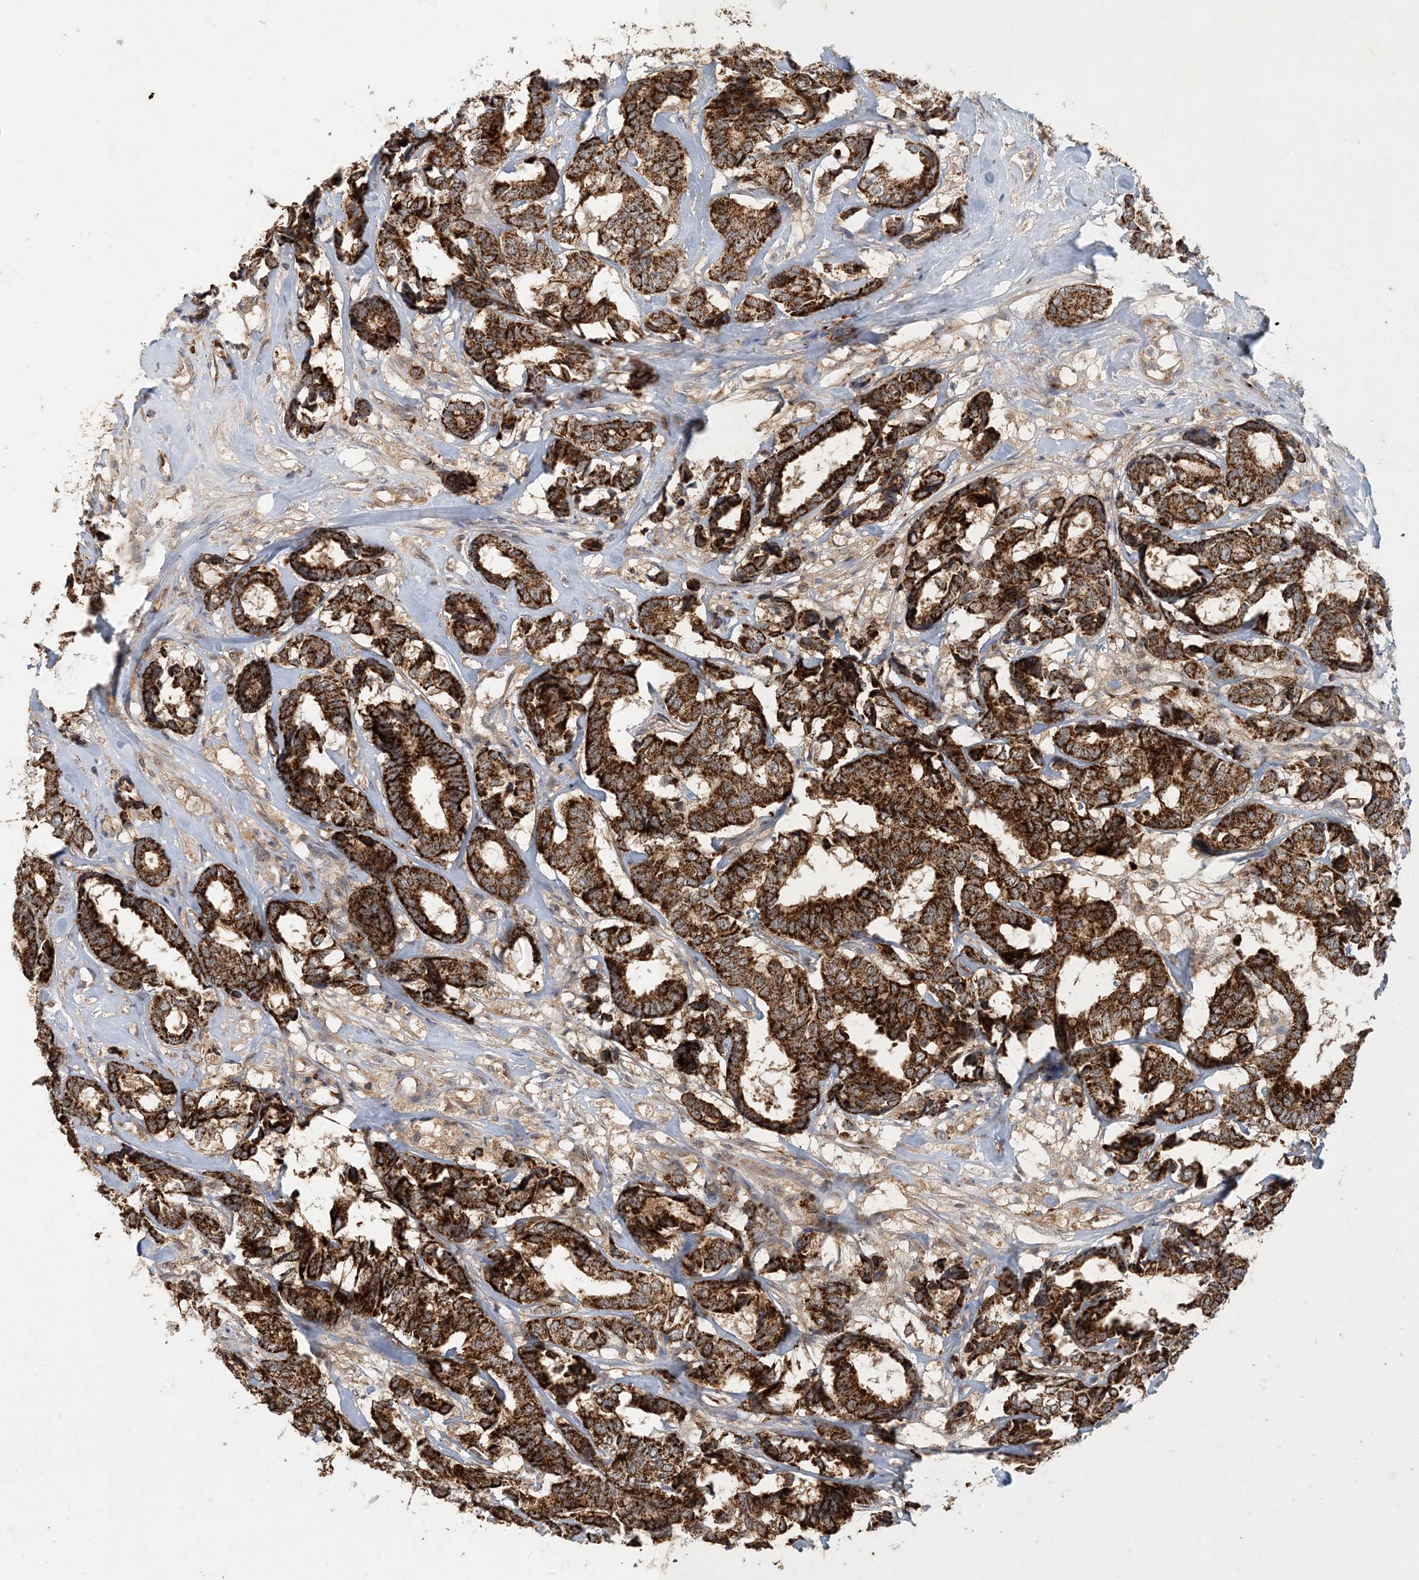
{"staining": {"intensity": "strong", "quantity": ">75%", "location": "cytoplasmic/membranous"}, "tissue": "breast cancer", "cell_type": "Tumor cells", "image_type": "cancer", "snomed": [{"axis": "morphology", "description": "Duct carcinoma"}, {"axis": "topography", "description": "Breast"}], "caption": "Tumor cells show high levels of strong cytoplasmic/membranous expression in approximately >75% of cells in human invasive ductal carcinoma (breast). (IHC, brightfield microscopy, high magnification).", "gene": "ZBTB3", "patient": {"sex": "female", "age": 87}}